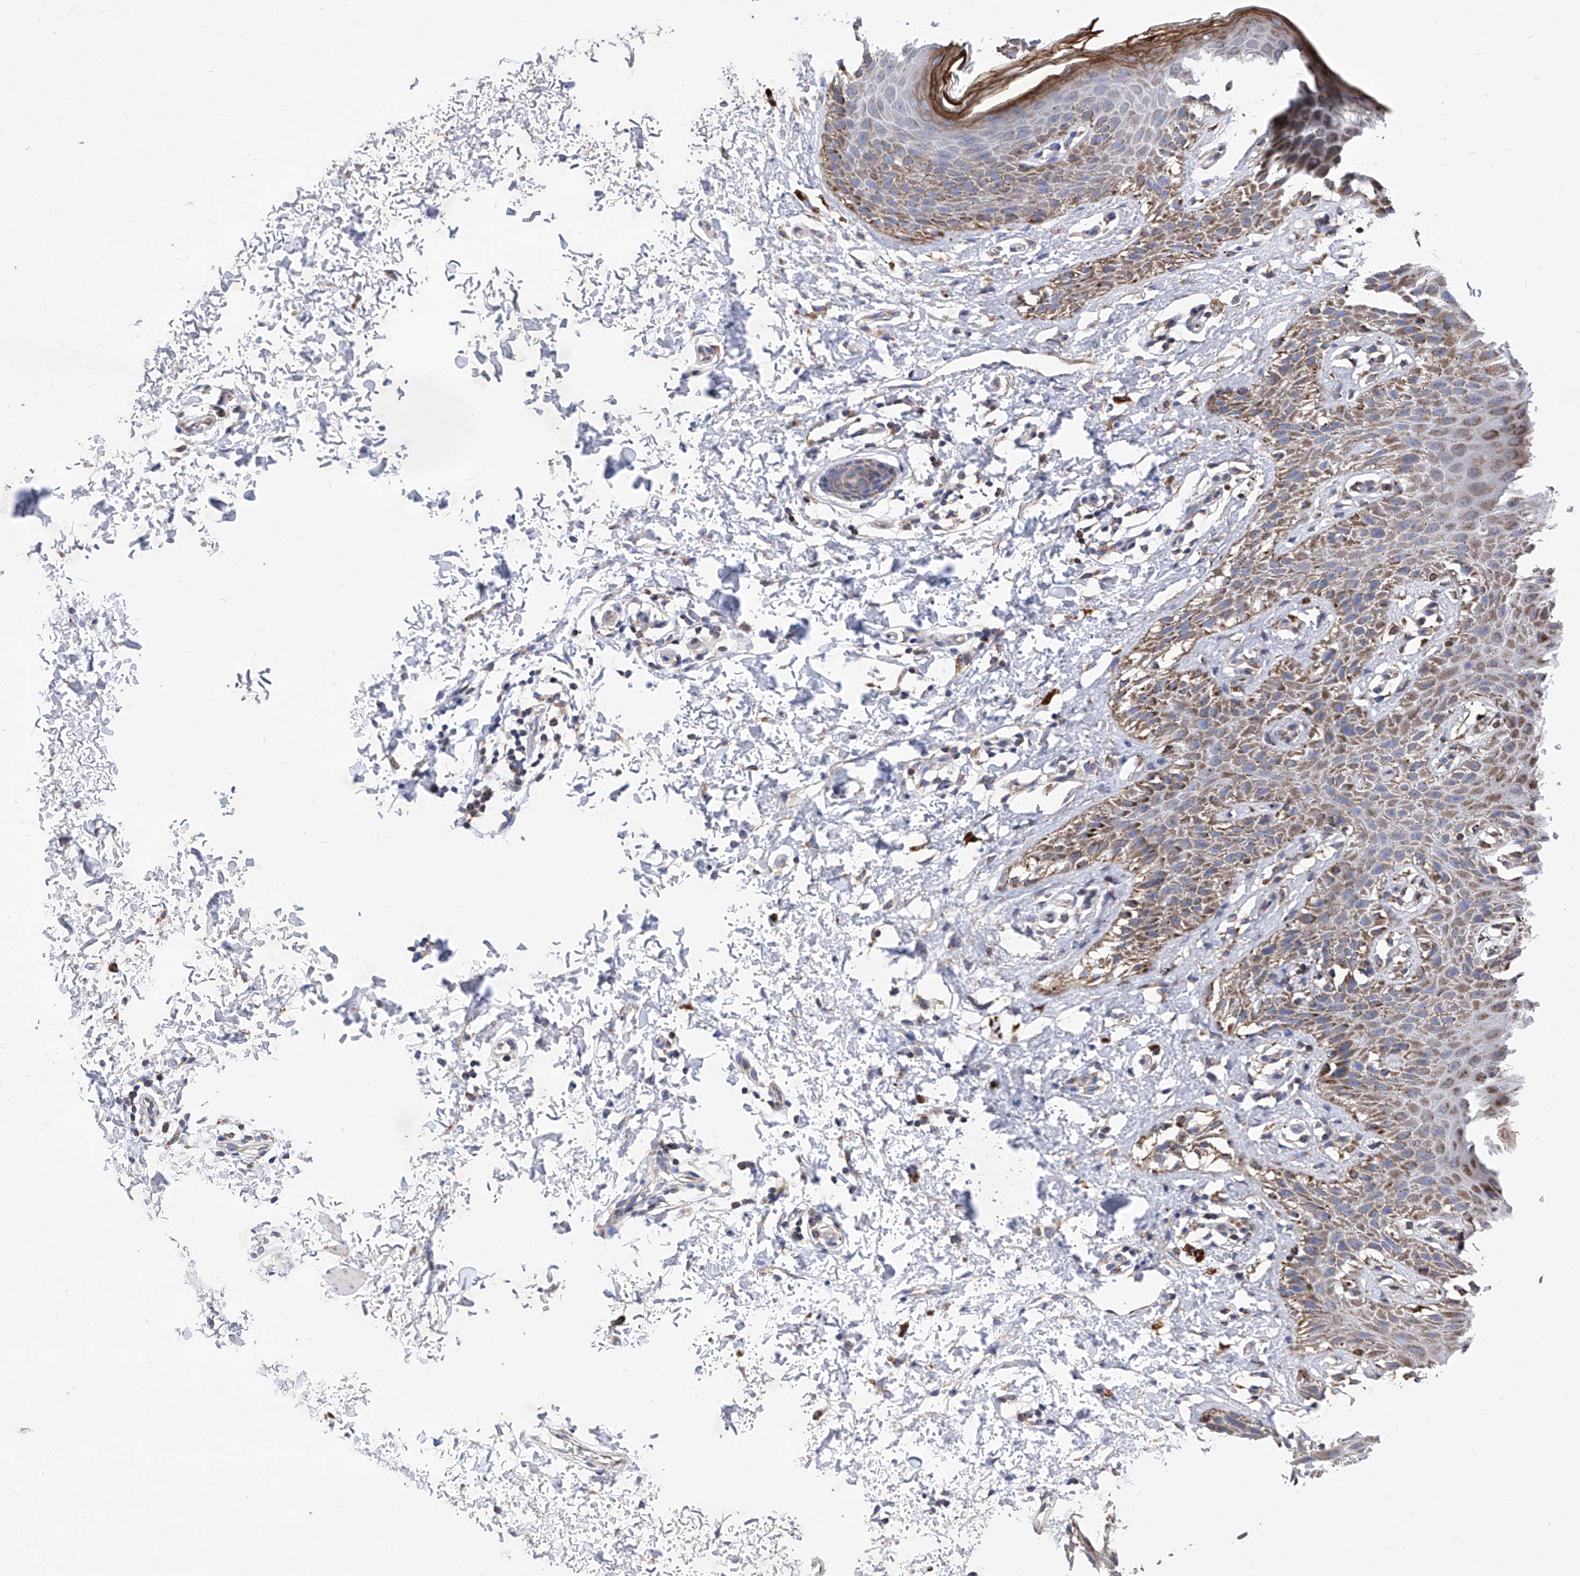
{"staining": {"intensity": "moderate", "quantity": ">75%", "location": "cytoplasmic/membranous"}, "tissue": "skin", "cell_type": "Epidermal cells", "image_type": "normal", "snomed": [{"axis": "morphology", "description": "Normal tissue, NOS"}, {"axis": "topography", "description": "Anal"}], "caption": "This micrograph reveals unremarkable skin stained with immunohistochemistry (IHC) to label a protein in brown. The cytoplasmic/membranous of epidermal cells show moderate positivity for the protein. Nuclei are counter-stained blue.", "gene": "HRNR", "patient": {"sex": "male", "age": 44}}